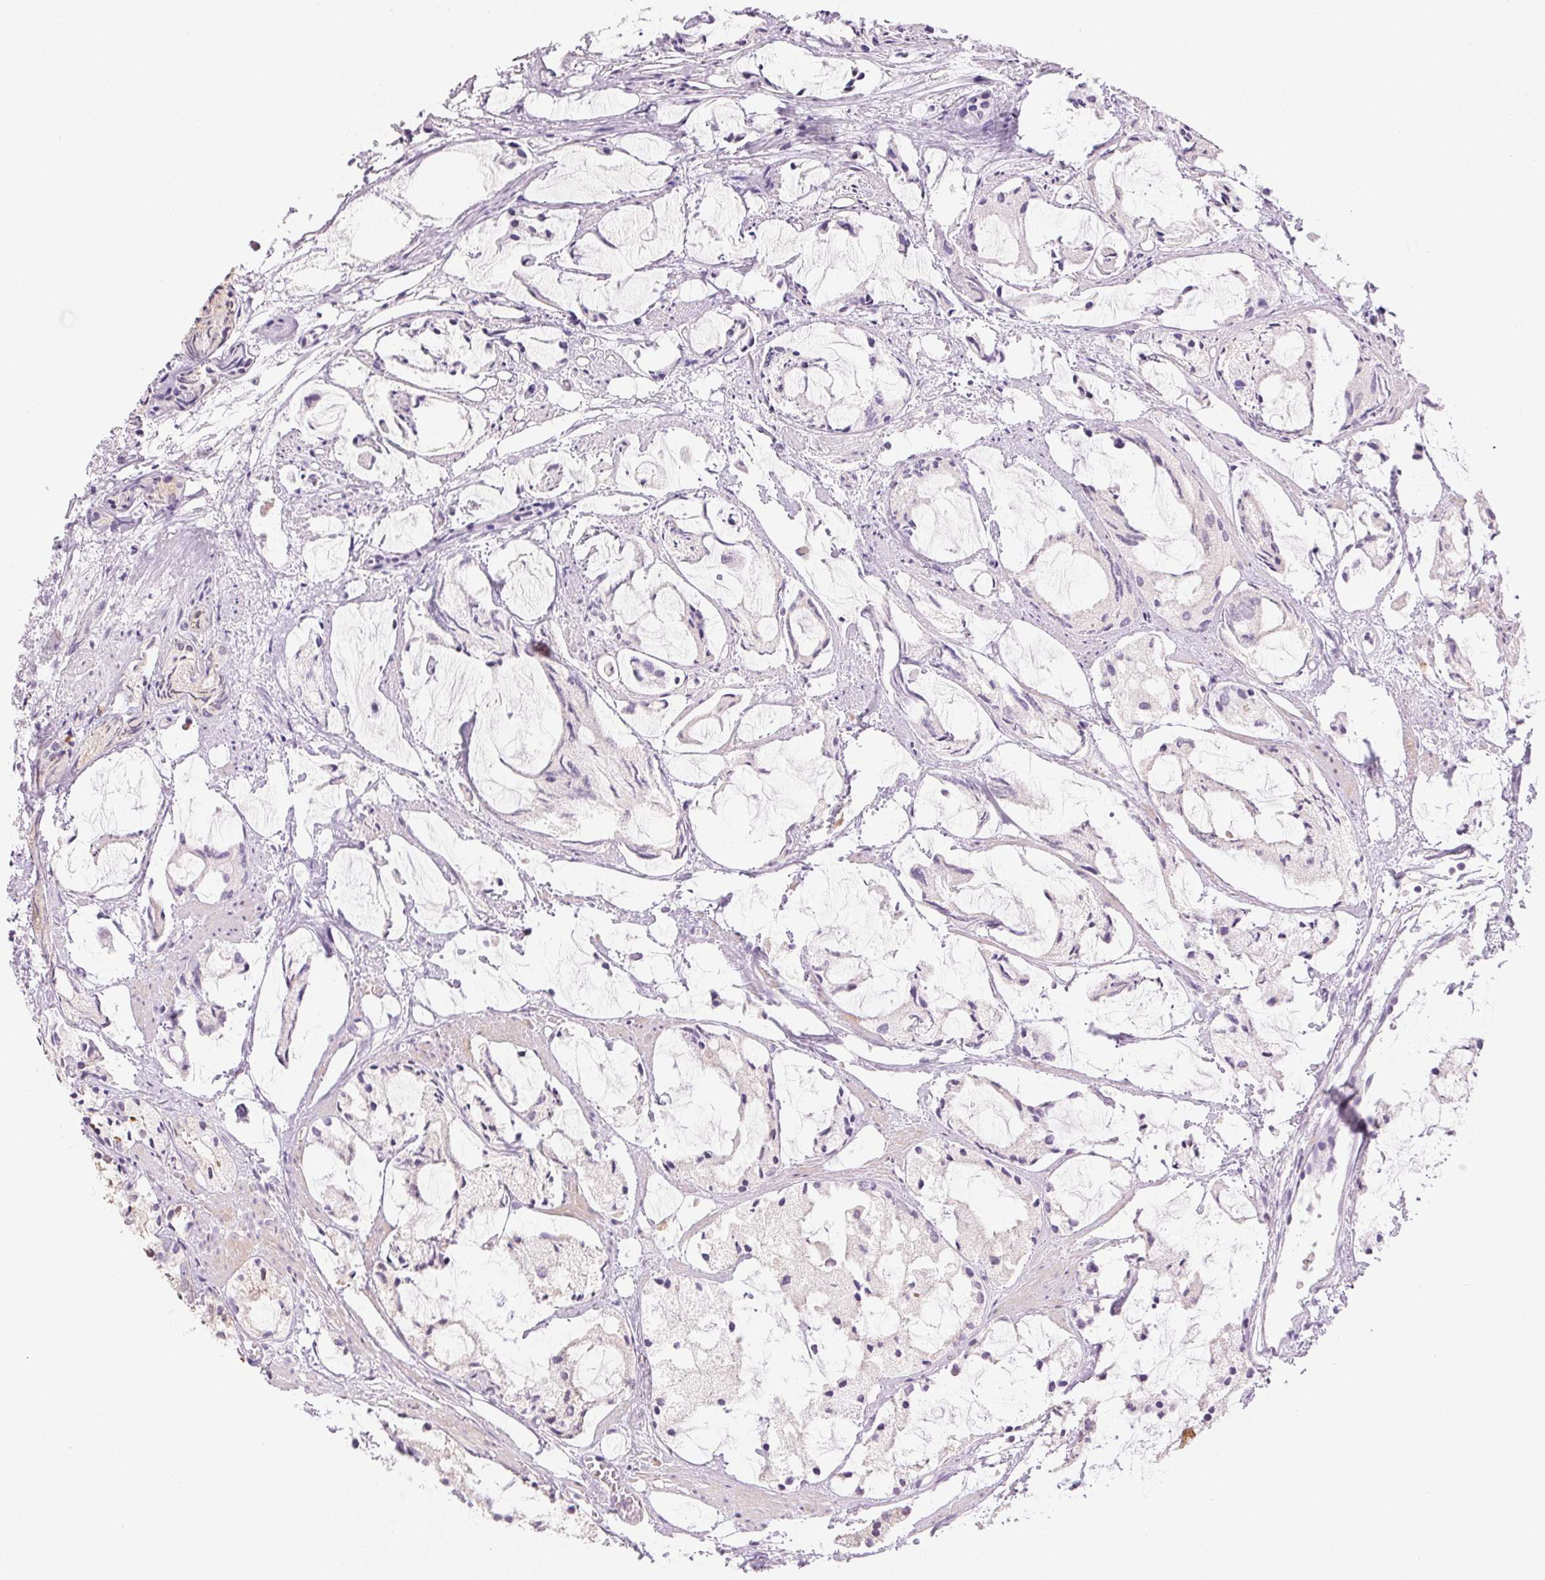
{"staining": {"intensity": "negative", "quantity": "none", "location": "none"}, "tissue": "prostate cancer", "cell_type": "Tumor cells", "image_type": "cancer", "snomed": [{"axis": "morphology", "description": "Adenocarcinoma, High grade"}, {"axis": "topography", "description": "Prostate"}], "caption": "Tumor cells are negative for protein expression in human prostate cancer.", "gene": "CYP11B1", "patient": {"sex": "male", "age": 85}}